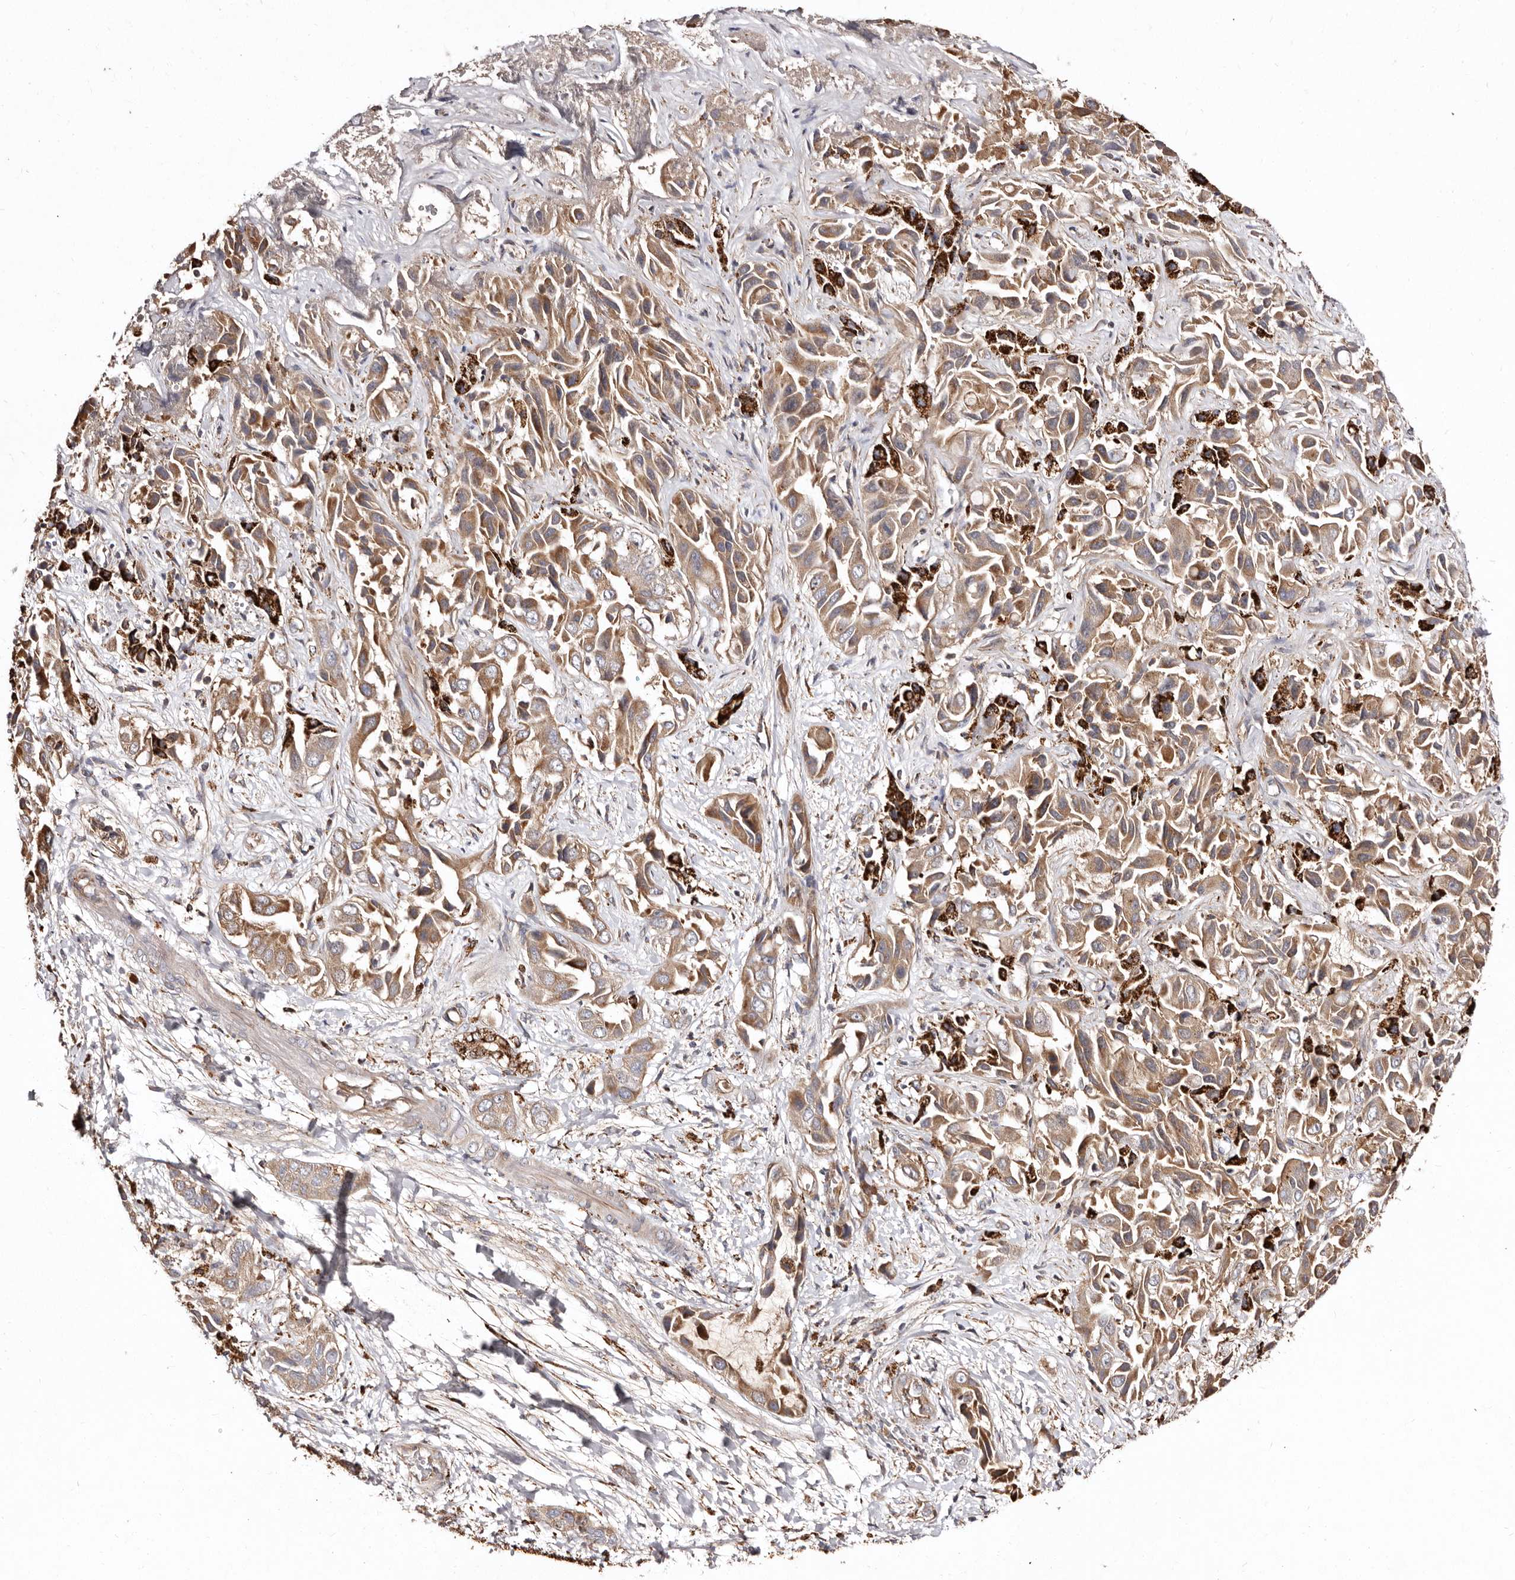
{"staining": {"intensity": "moderate", "quantity": ">75%", "location": "cytoplasmic/membranous"}, "tissue": "liver cancer", "cell_type": "Tumor cells", "image_type": "cancer", "snomed": [{"axis": "morphology", "description": "Cholangiocarcinoma"}, {"axis": "topography", "description": "Liver"}], "caption": "Protein expression analysis of liver cancer displays moderate cytoplasmic/membranous staining in about >75% of tumor cells.", "gene": "LUZP1", "patient": {"sex": "female", "age": 52}}